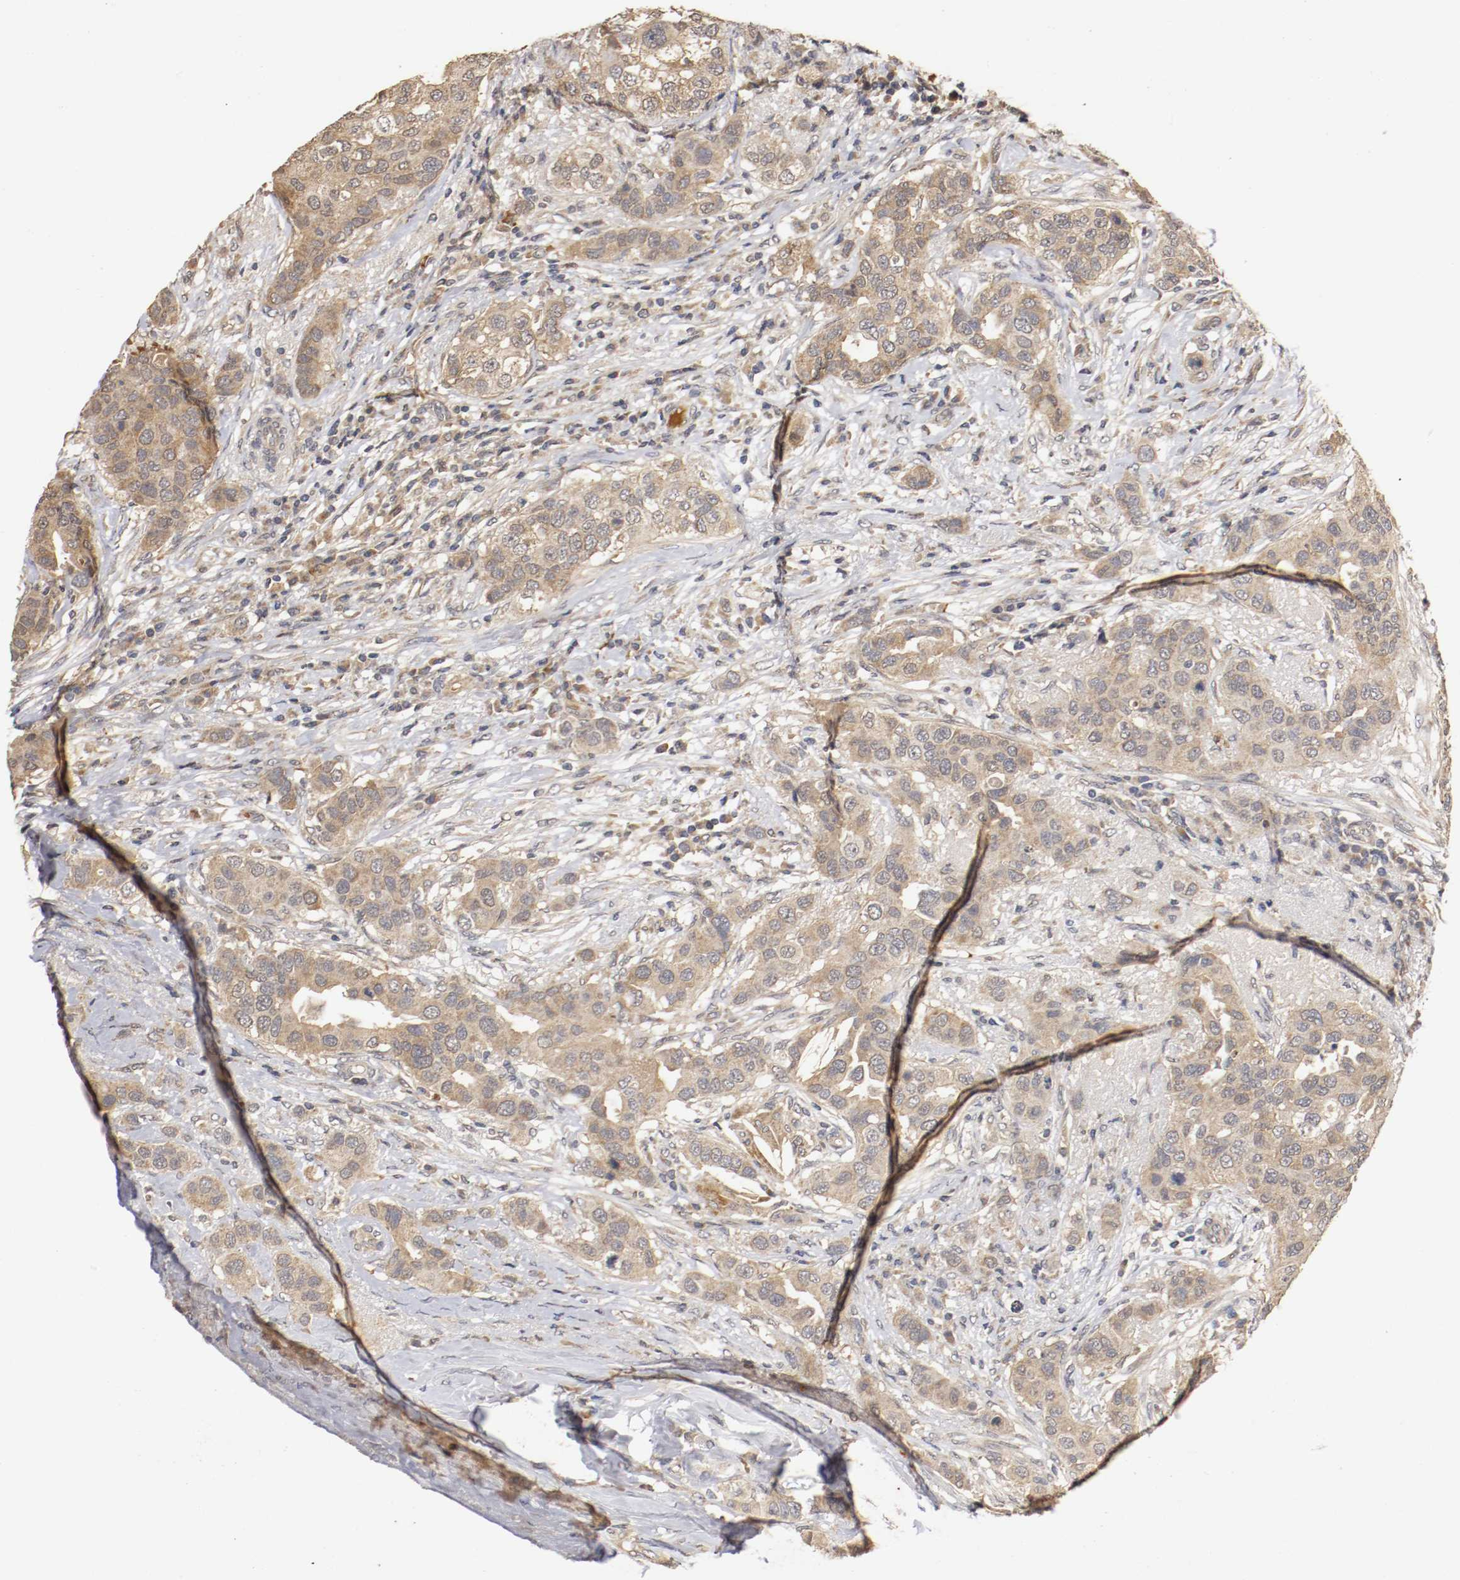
{"staining": {"intensity": "moderate", "quantity": ">75%", "location": "cytoplasmic/membranous"}, "tissue": "breast cancer", "cell_type": "Tumor cells", "image_type": "cancer", "snomed": [{"axis": "morphology", "description": "Duct carcinoma"}, {"axis": "topography", "description": "Breast"}], "caption": "The immunohistochemical stain highlights moderate cytoplasmic/membranous staining in tumor cells of breast intraductal carcinoma tissue. Immunohistochemistry stains the protein of interest in brown and the nuclei are stained blue.", "gene": "TNFRSF1B", "patient": {"sex": "female", "age": 50}}